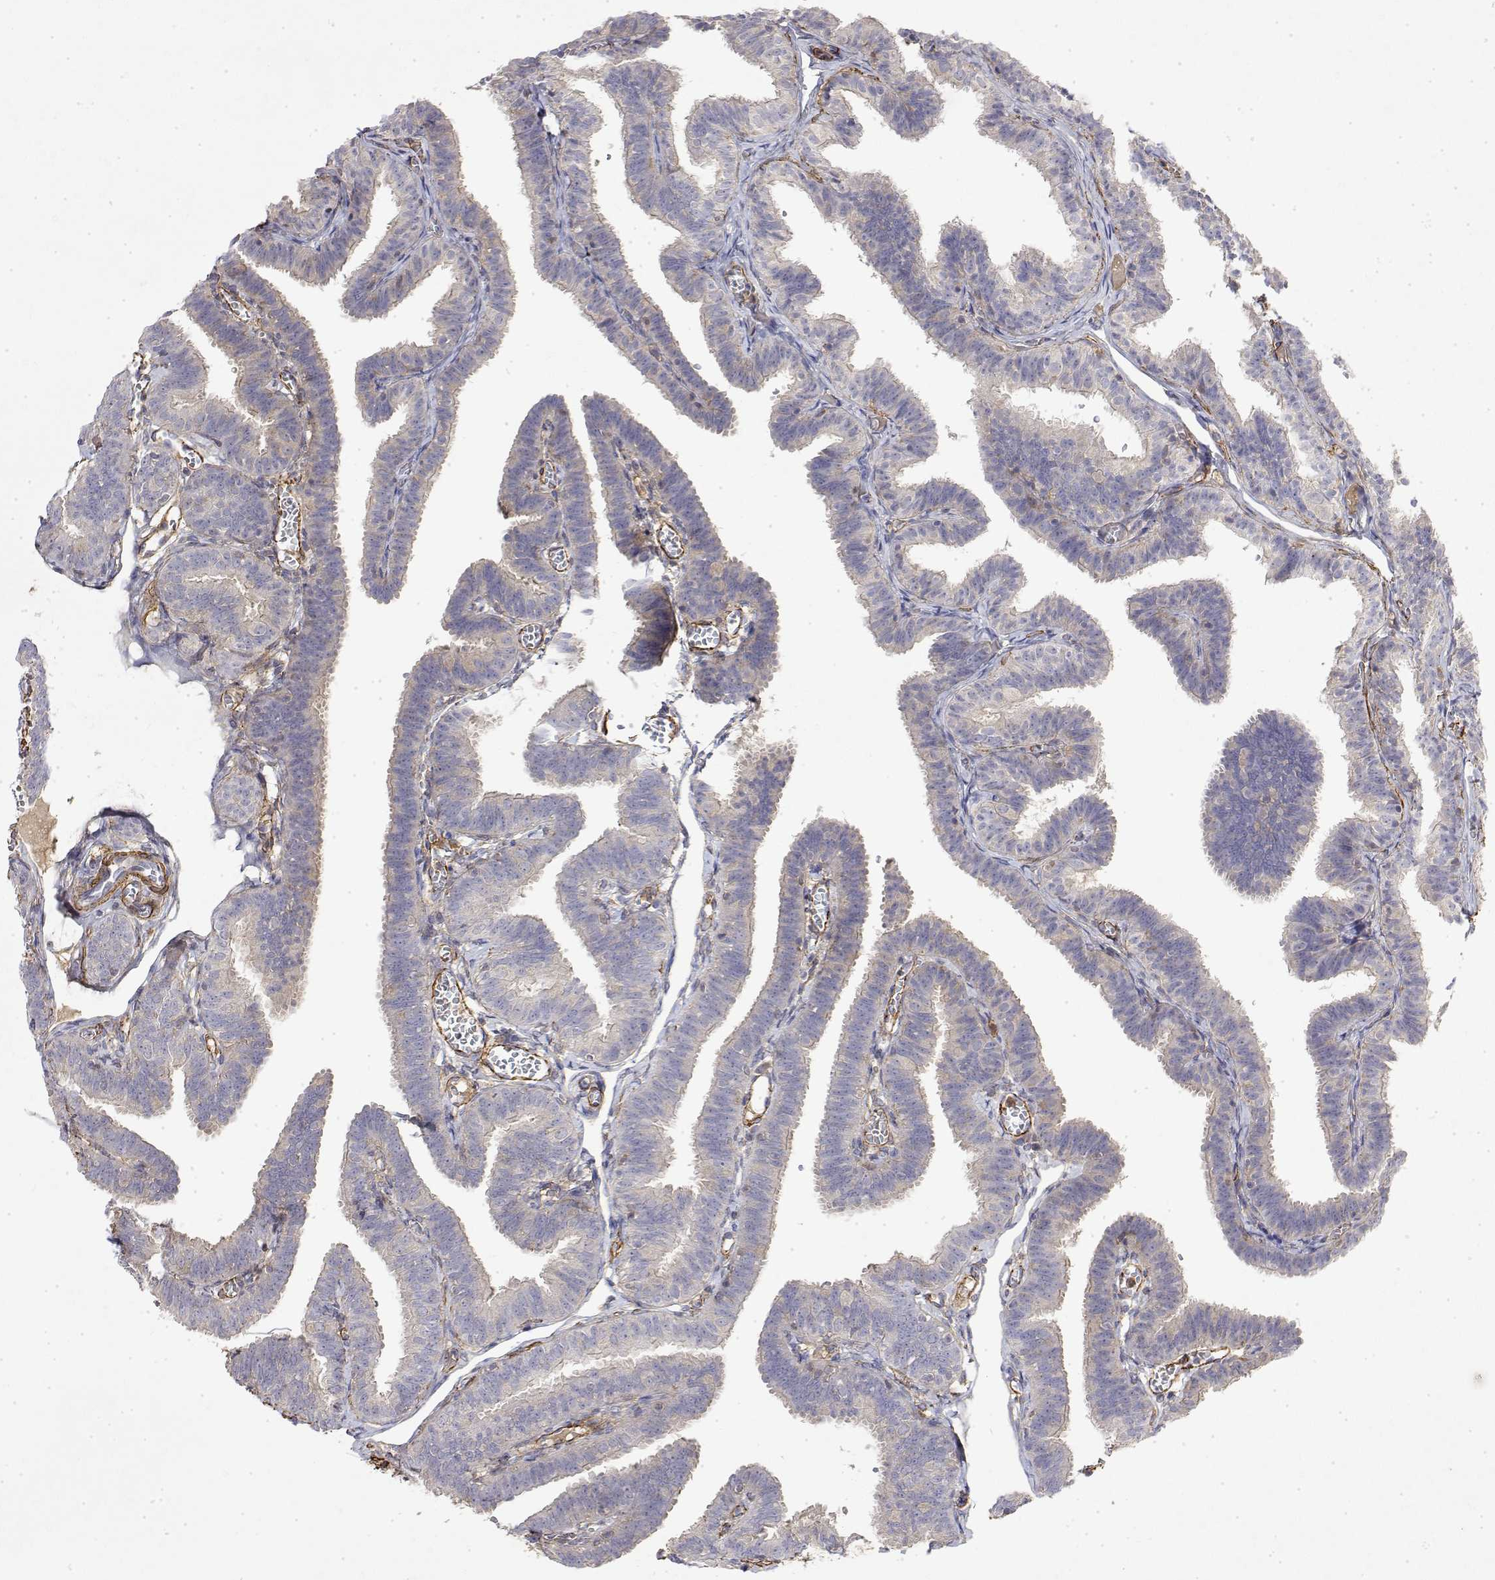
{"staining": {"intensity": "negative", "quantity": "none", "location": "none"}, "tissue": "fallopian tube", "cell_type": "Glandular cells", "image_type": "normal", "snomed": [{"axis": "morphology", "description": "Normal tissue, NOS"}, {"axis": "topography", "description": "Fallopian tube"}], "caption": "Histopathology image shows no protein staining in glandular cells of benign fallopian tube. (DAB (3,3'-diaminobenzidine) immunohistochemistry (IHC) with hematoxylin counter stain).", "gene": "SOWAHD", "patient": {"sex": "female", "age": 25}}